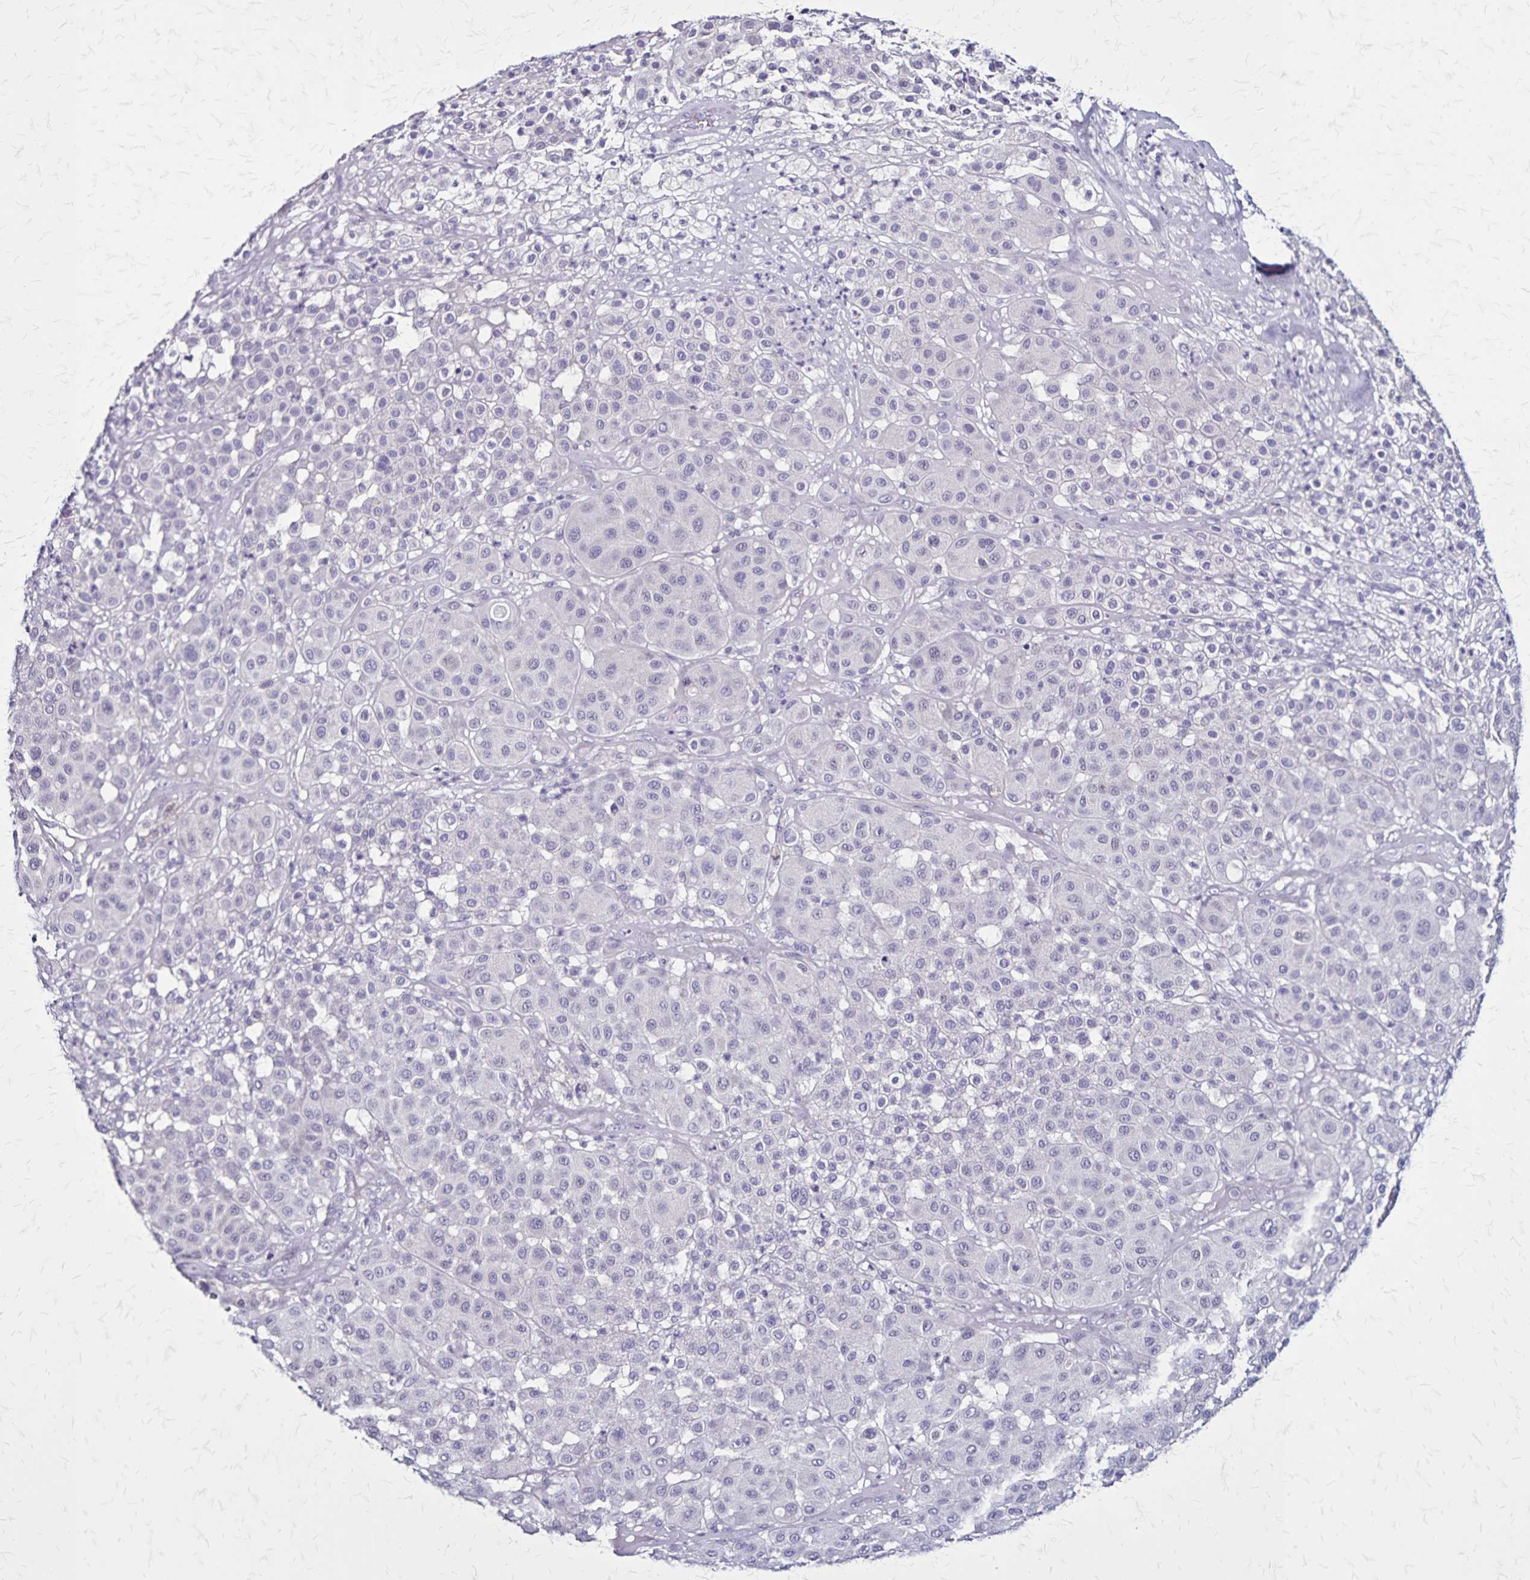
{"staining": {"intensity": "negative", "quantity": "none", "location": "none"}, "tissue": "melanoma", "cell_type": "Tumor cells", "image_type": "cancer", "snomed": [{"axis": "morphology", "description": "Malignant melanoma, Metastatic site"}, {"axis": "topography", "description": "Smooth muscle"}], "caption": "This is a photomicrograph of IHC staining of malignant melanoma (metastatic site), which shows no expression in tumor cells.", "gene": "PLXNA4", "patient": {"sex": "male", "age": 41}}